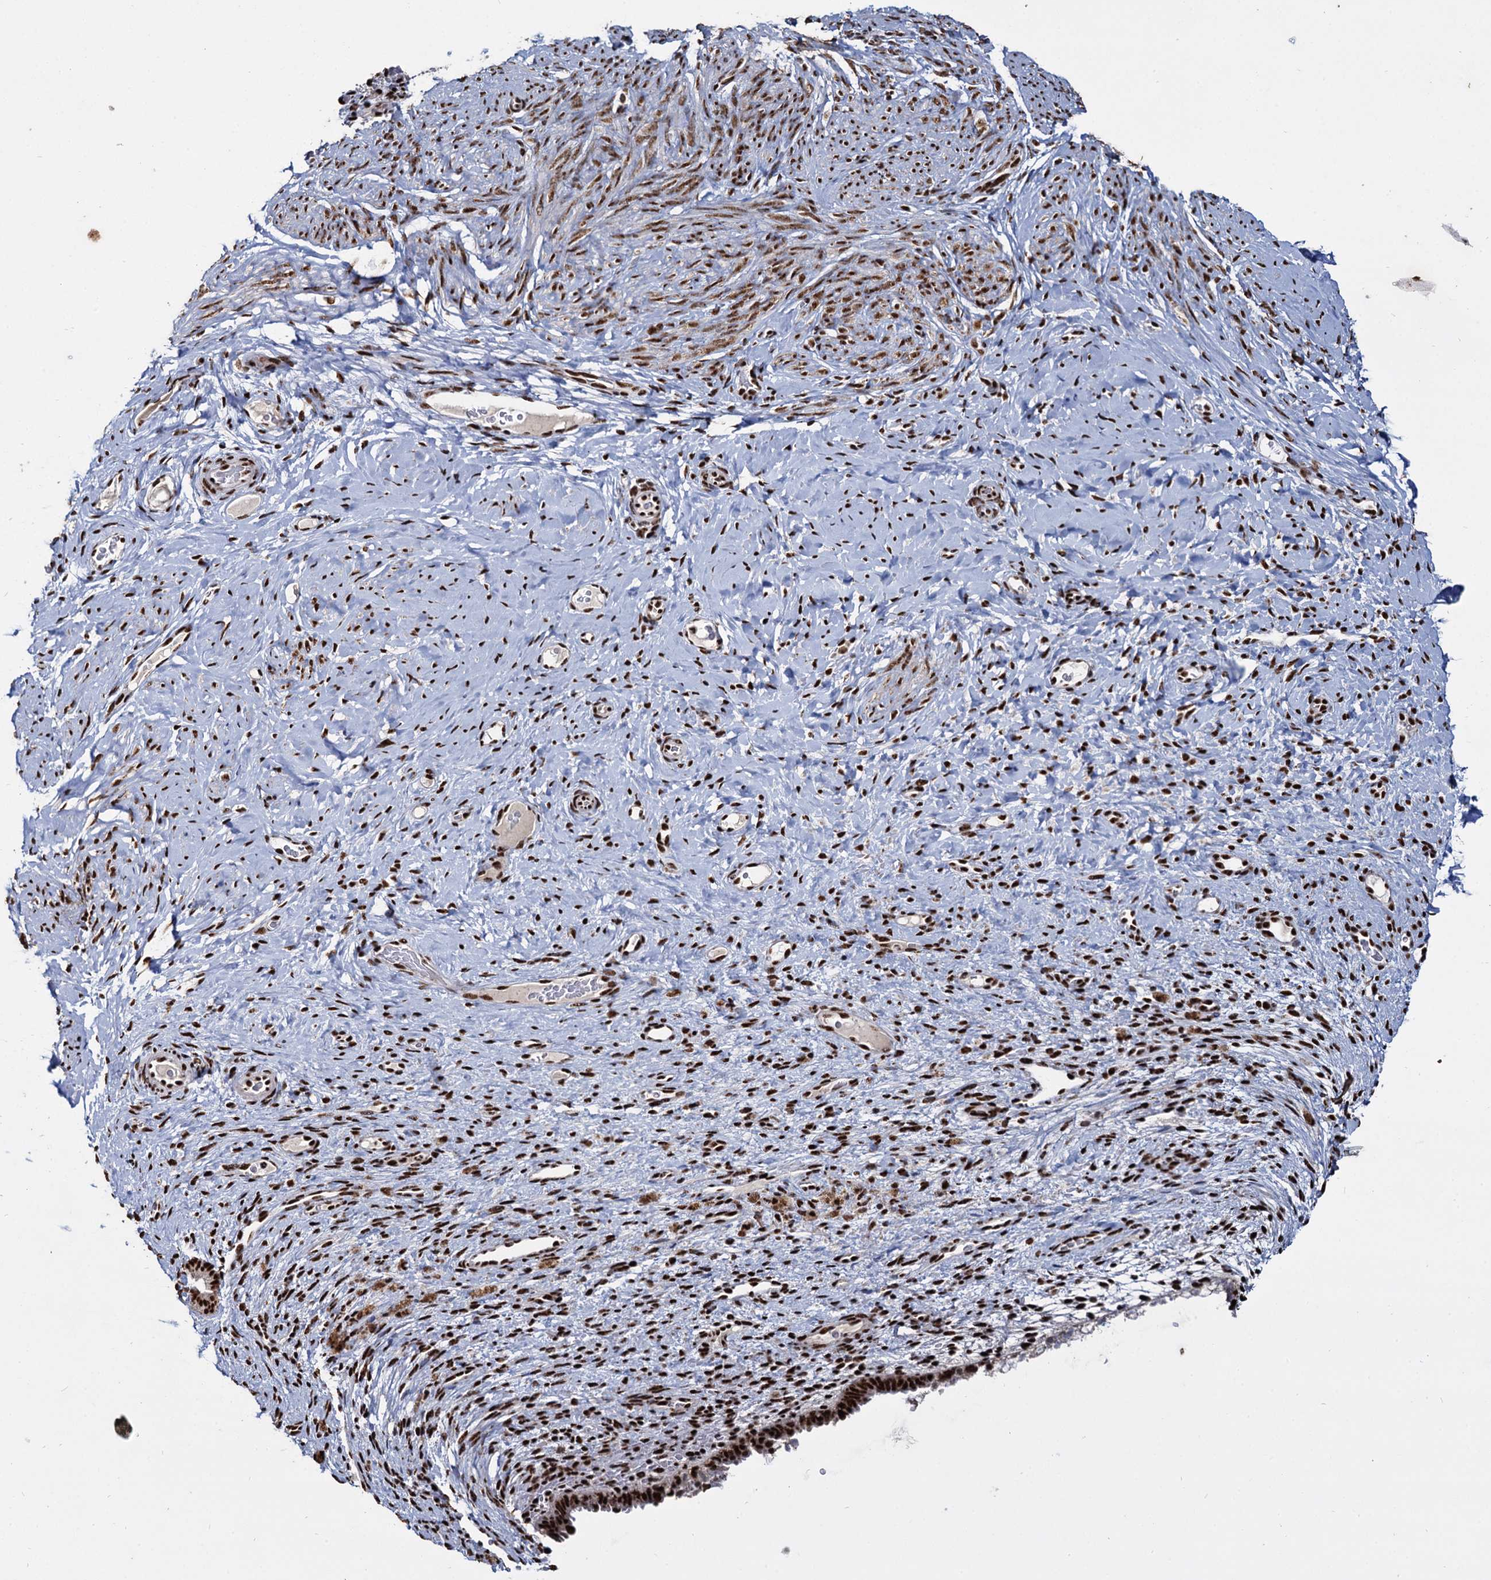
{"staining": {"intensity": "strong", "quantity": "25%-75%", "location": "nuclear"}, "tissue": "endometrium", "cell_type": "Cells in endometrial stroma", "image_type": "normal", "snomed": [{"axis": "morphology", "description": "Normal tissue, NOS"}, {"axis": "topography", "description": "Endometrium"}], "caption": "Strong nuclear protein staining is appreciated in about 25%-75% of cells in endometrial stroma in endometrium. Immunohistochemistry stains the protein of interest in brown and the nuclei are stained blue.", "gene": "RPUSD4", "patient": {"sex": "female", "age": 65}}